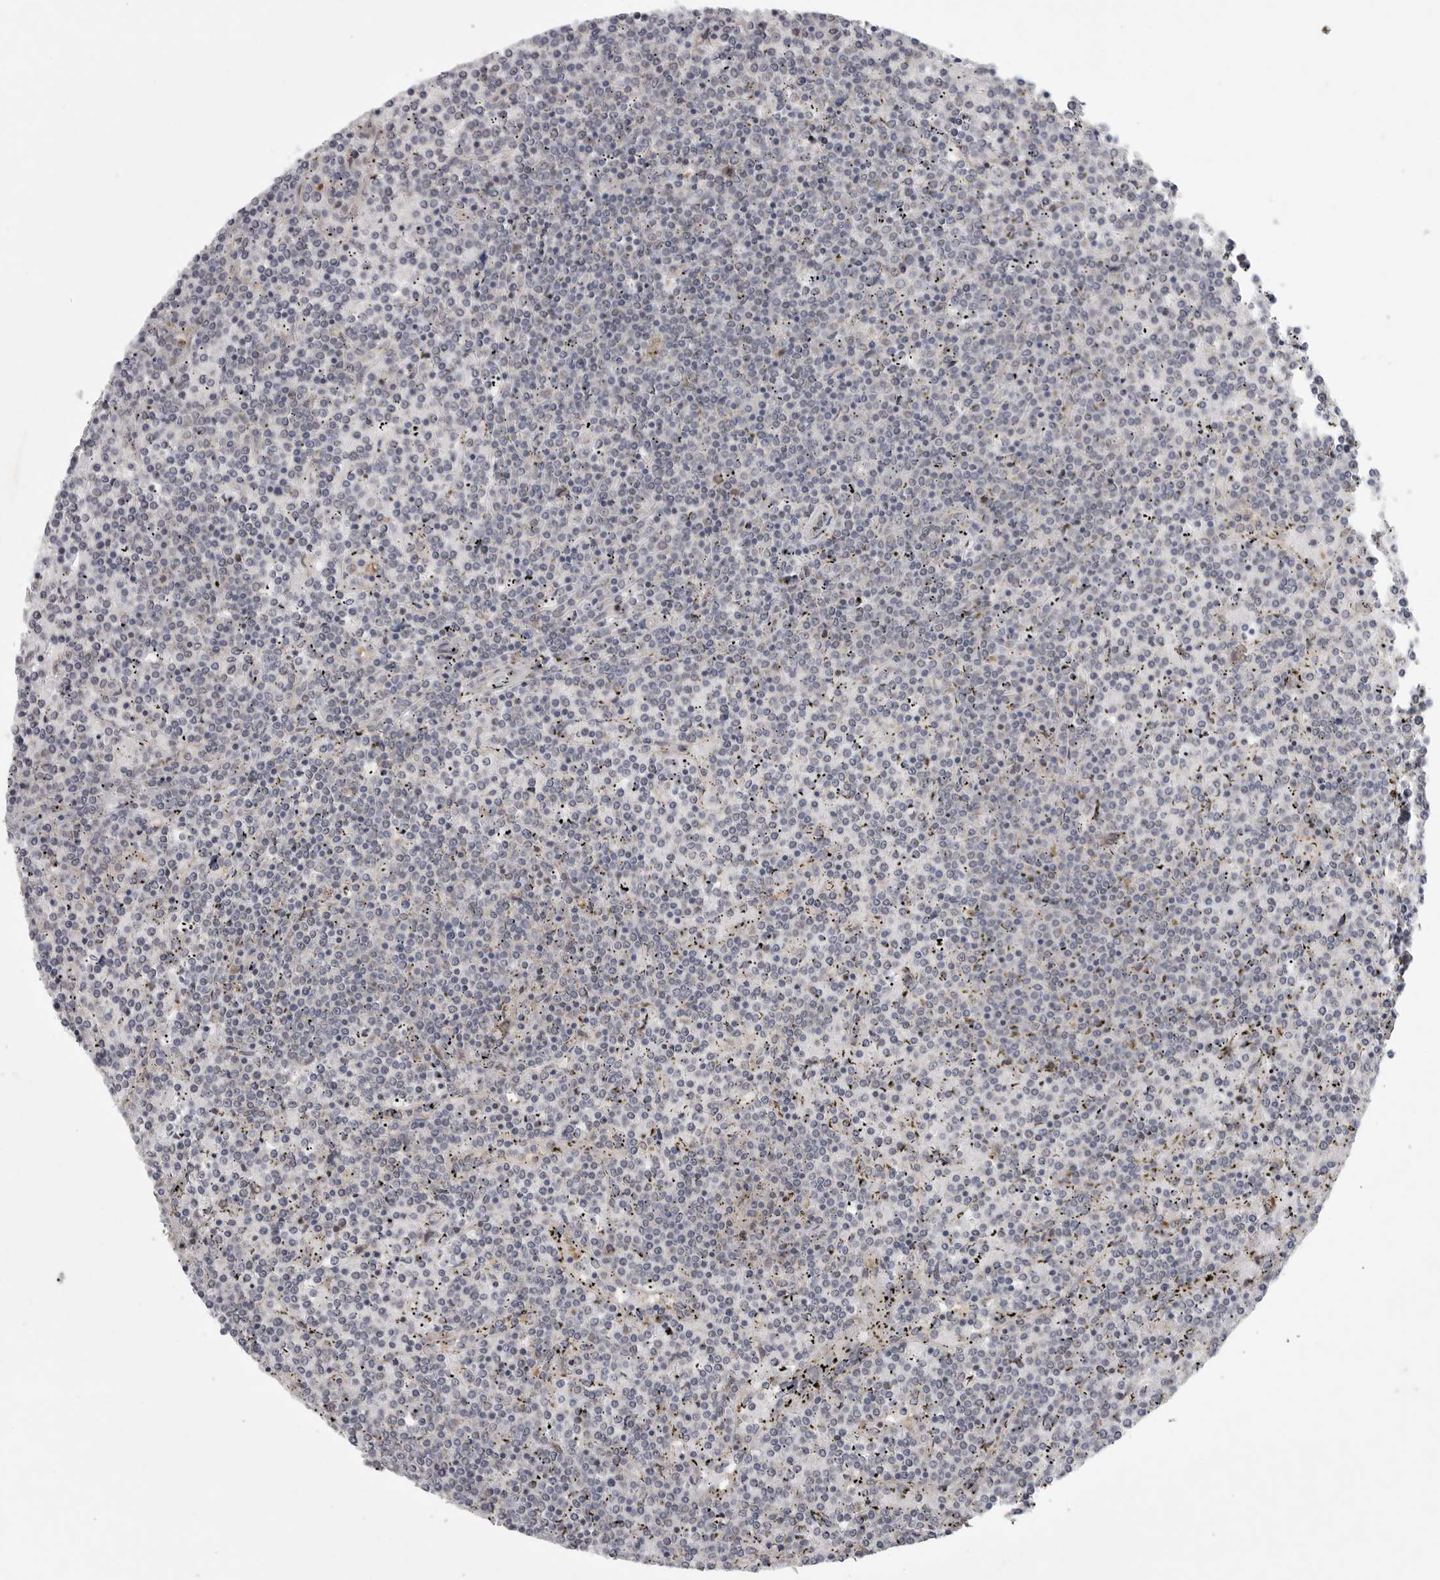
{"staining": {"intensity": "negative", "quantity": "none", "location": "none"}, "tissue": "lymphoma", "cell_type": "Tumor cells", "image_type": "cancer", "snomed": [{"axis": "morphology", "description": "Malignant lymphoma, non-Hodgkin's type, Low grade"}, {"axis": "topography", "description": "Spleen"}], "caption": "Protein analysis of low-grade malignant lymphoma, non-Hodgkin's type shows no significant positivity in tumor cells.", "gene": "FBXO43", "patient": {"sex": "female", "age": 19}}